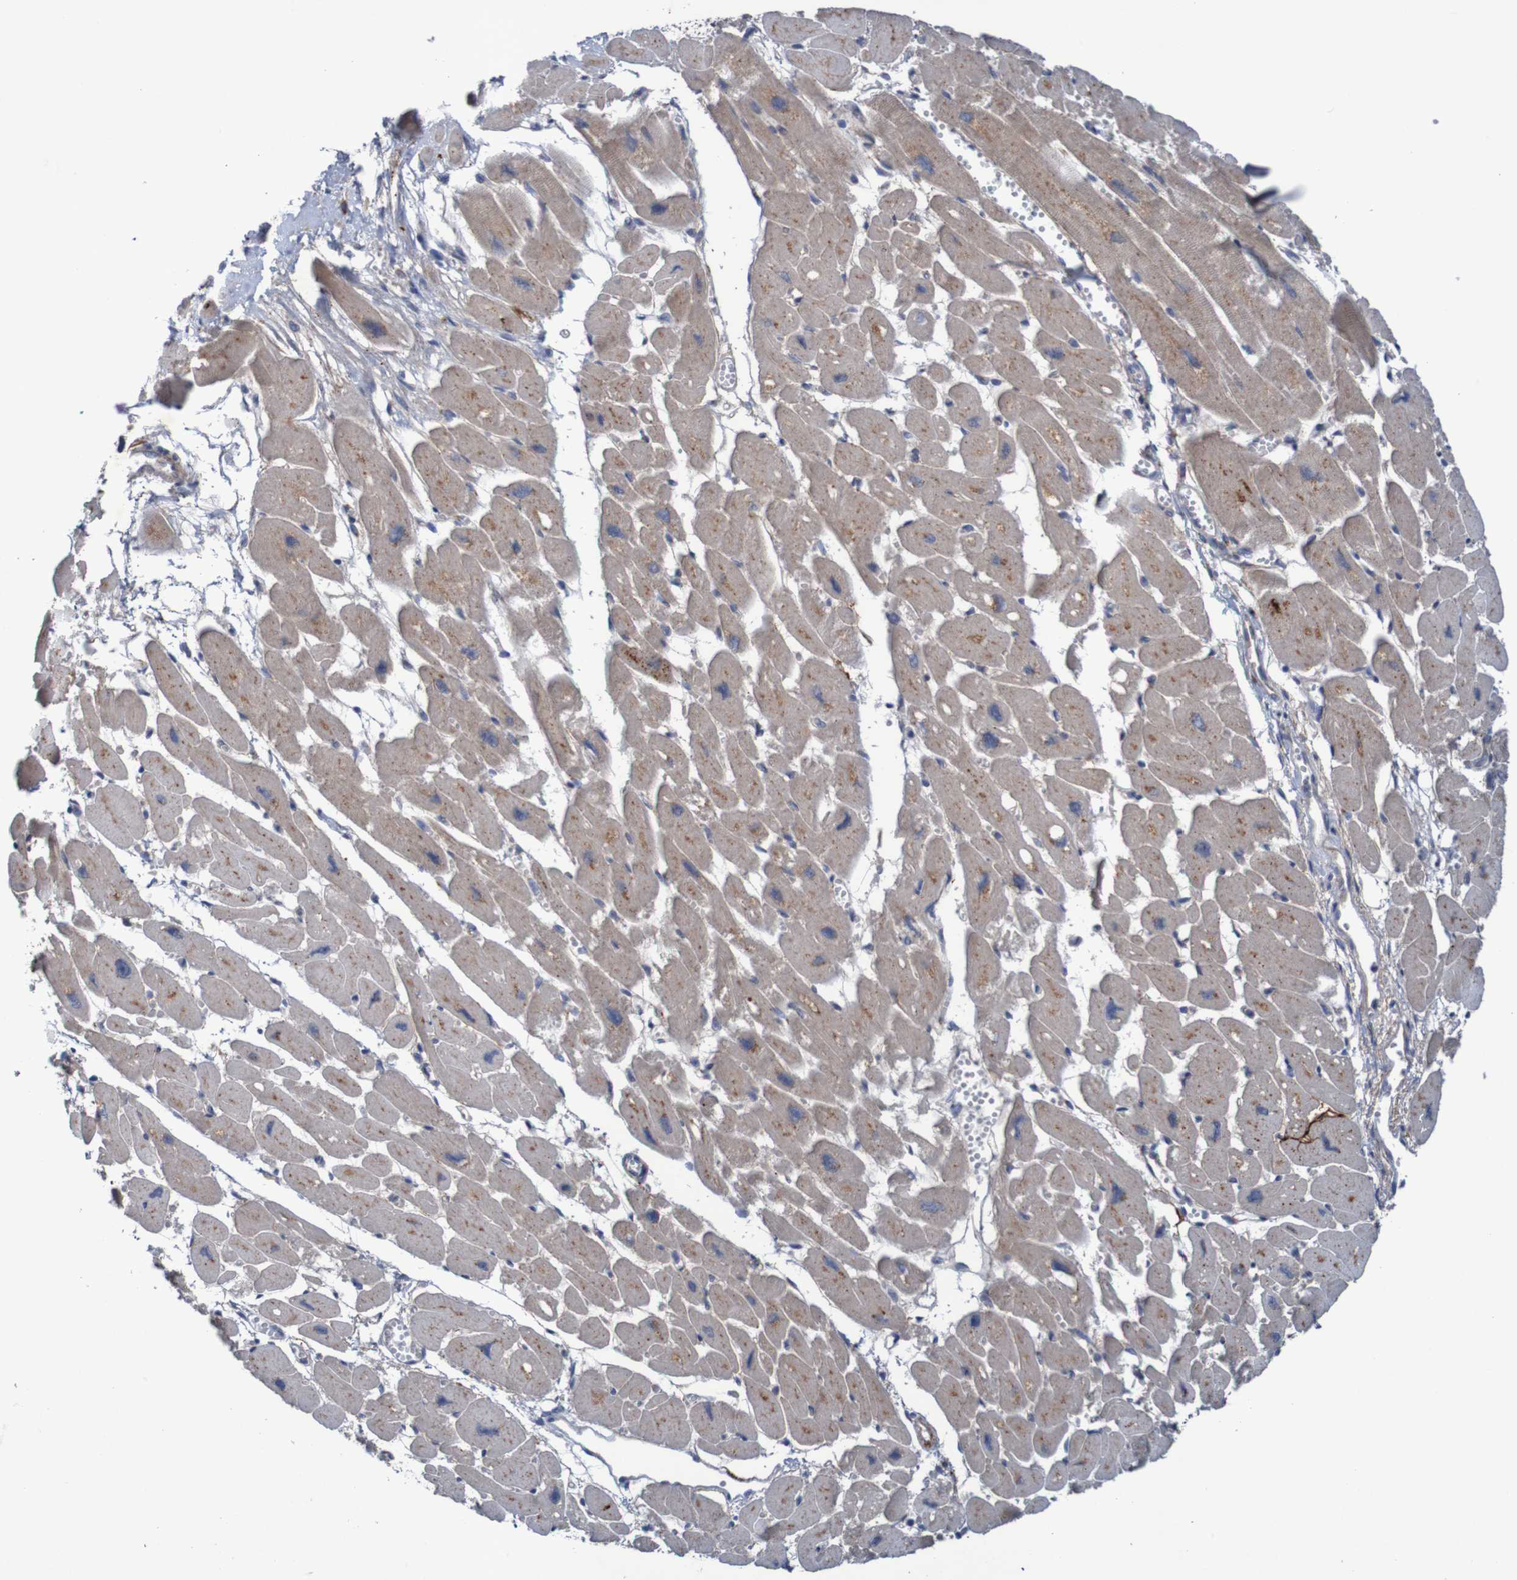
{"staining": {"intensity": "moderate", "quantity": ">75%", "location": "cytoplasmic/membranous"}, "tissue": "heart muscle", "cell_type": "Cardiomyocytes", "image_type": "normal", "snomed": [{"axis": "morphology", "description": "Normal tissue, NOS"}, {"axis": "topography", "description": "Heart"}], "caption": "Cardiomyocytes display moderate cytoplasmic/membranous expression in approximately >75% of cells in unremarkable heart muscle. Nuclei are stained in blue.", "gene": "ANGPT4", "patient": {"sex": "female", "age": 54}}